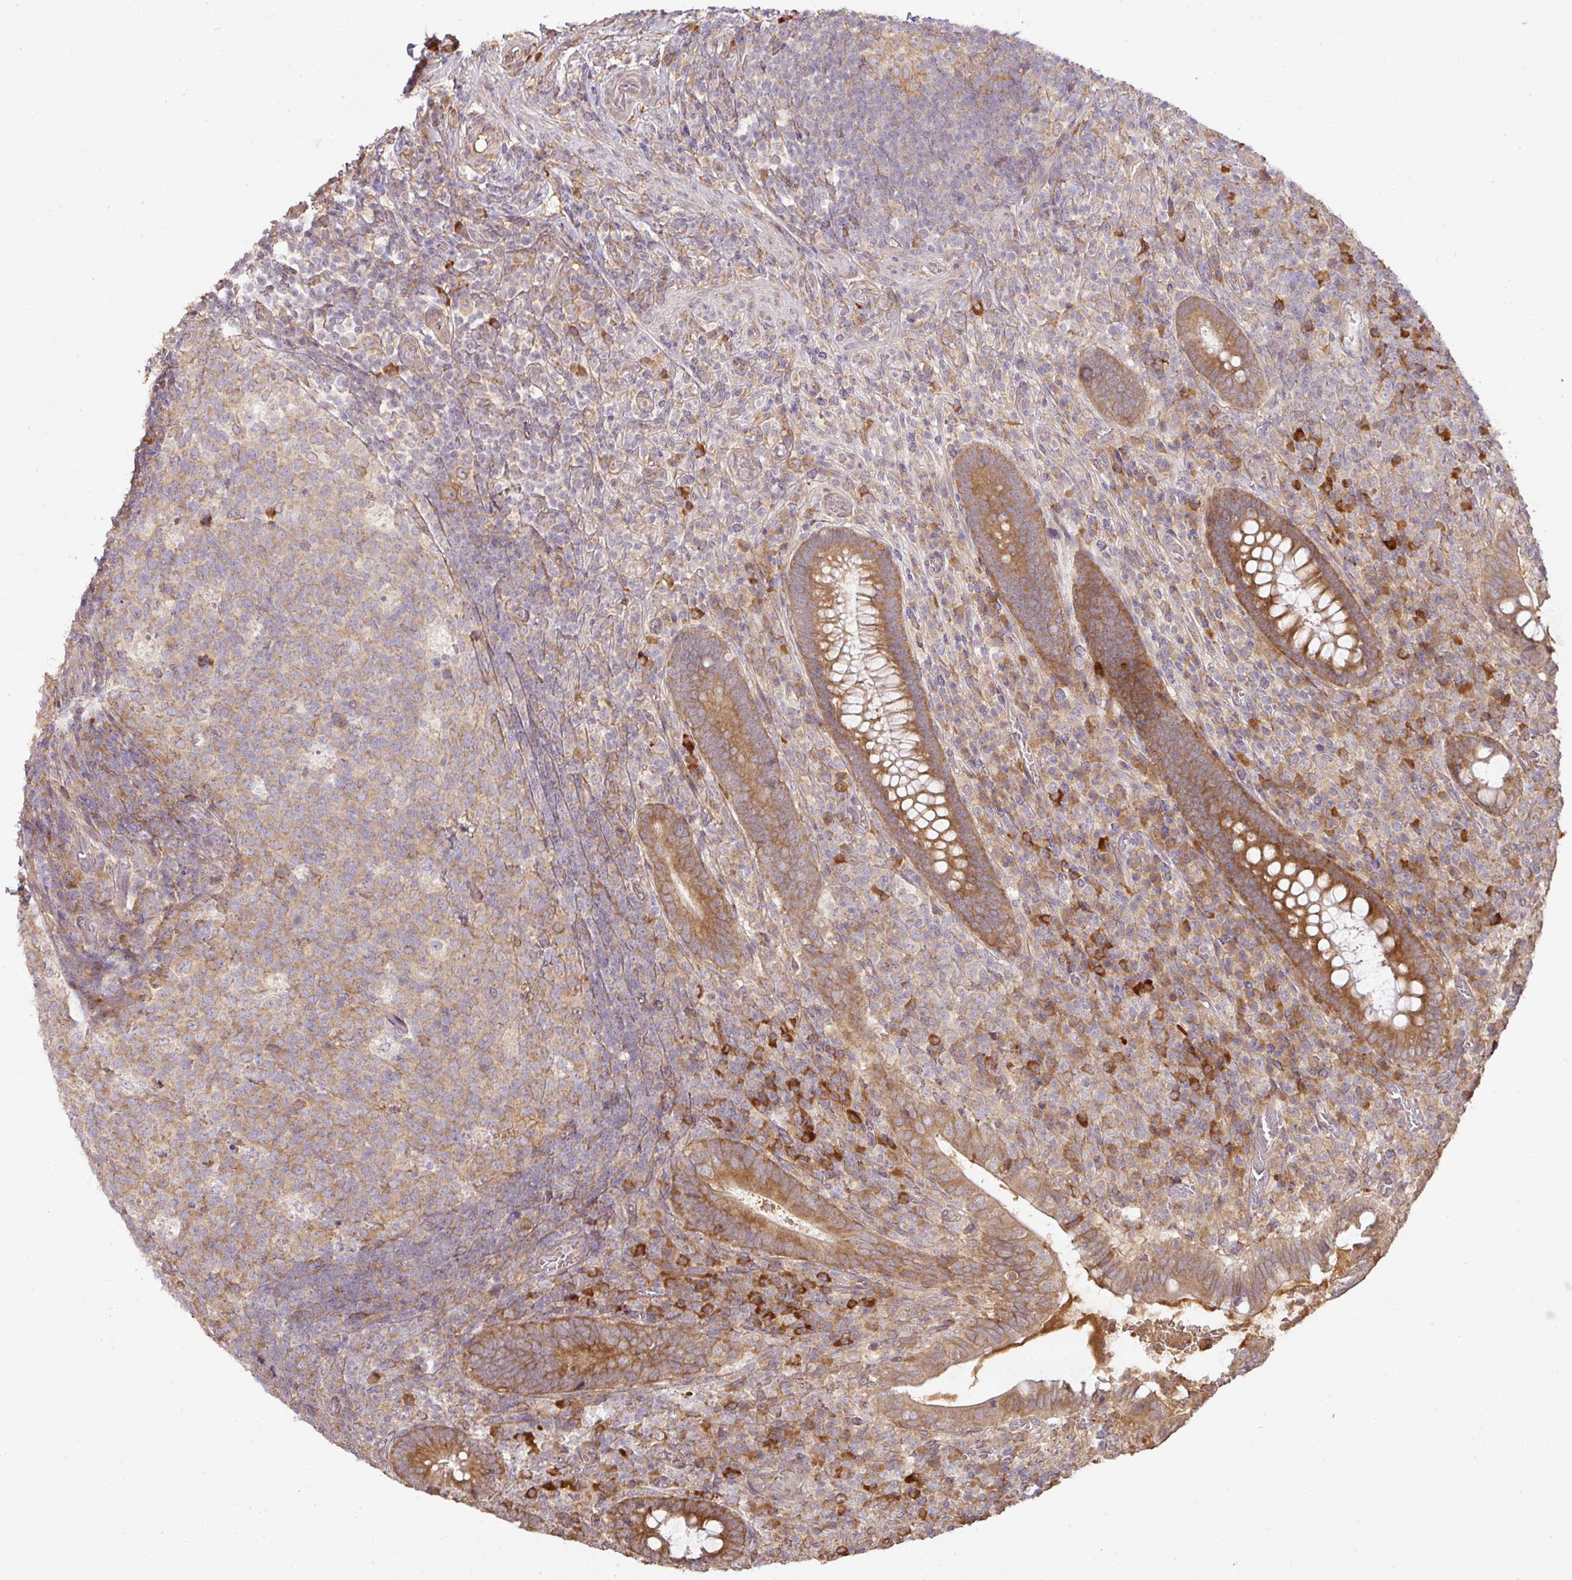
{"staining": {"intensity": "moderate", "quantity": ">75%", "location": "cytoplasmic/membranous"}, "tissue": "appendix", "cell_type": "Glandular cells", "image_type": "normal", "snomed": [{"axis": "morphology", "description": "Normal tissue, NOS"}, {"axis": "topography", "description": "Appendix"}], "caption": "Protein expression by immunohistochemistry (IHC) demonstrates moderate cytoplasmic/membranous expression in approximately >75% of glandular cells in normal appendix.", "gene": "GALP", "patient": {"sex": "female", "age": 43}}